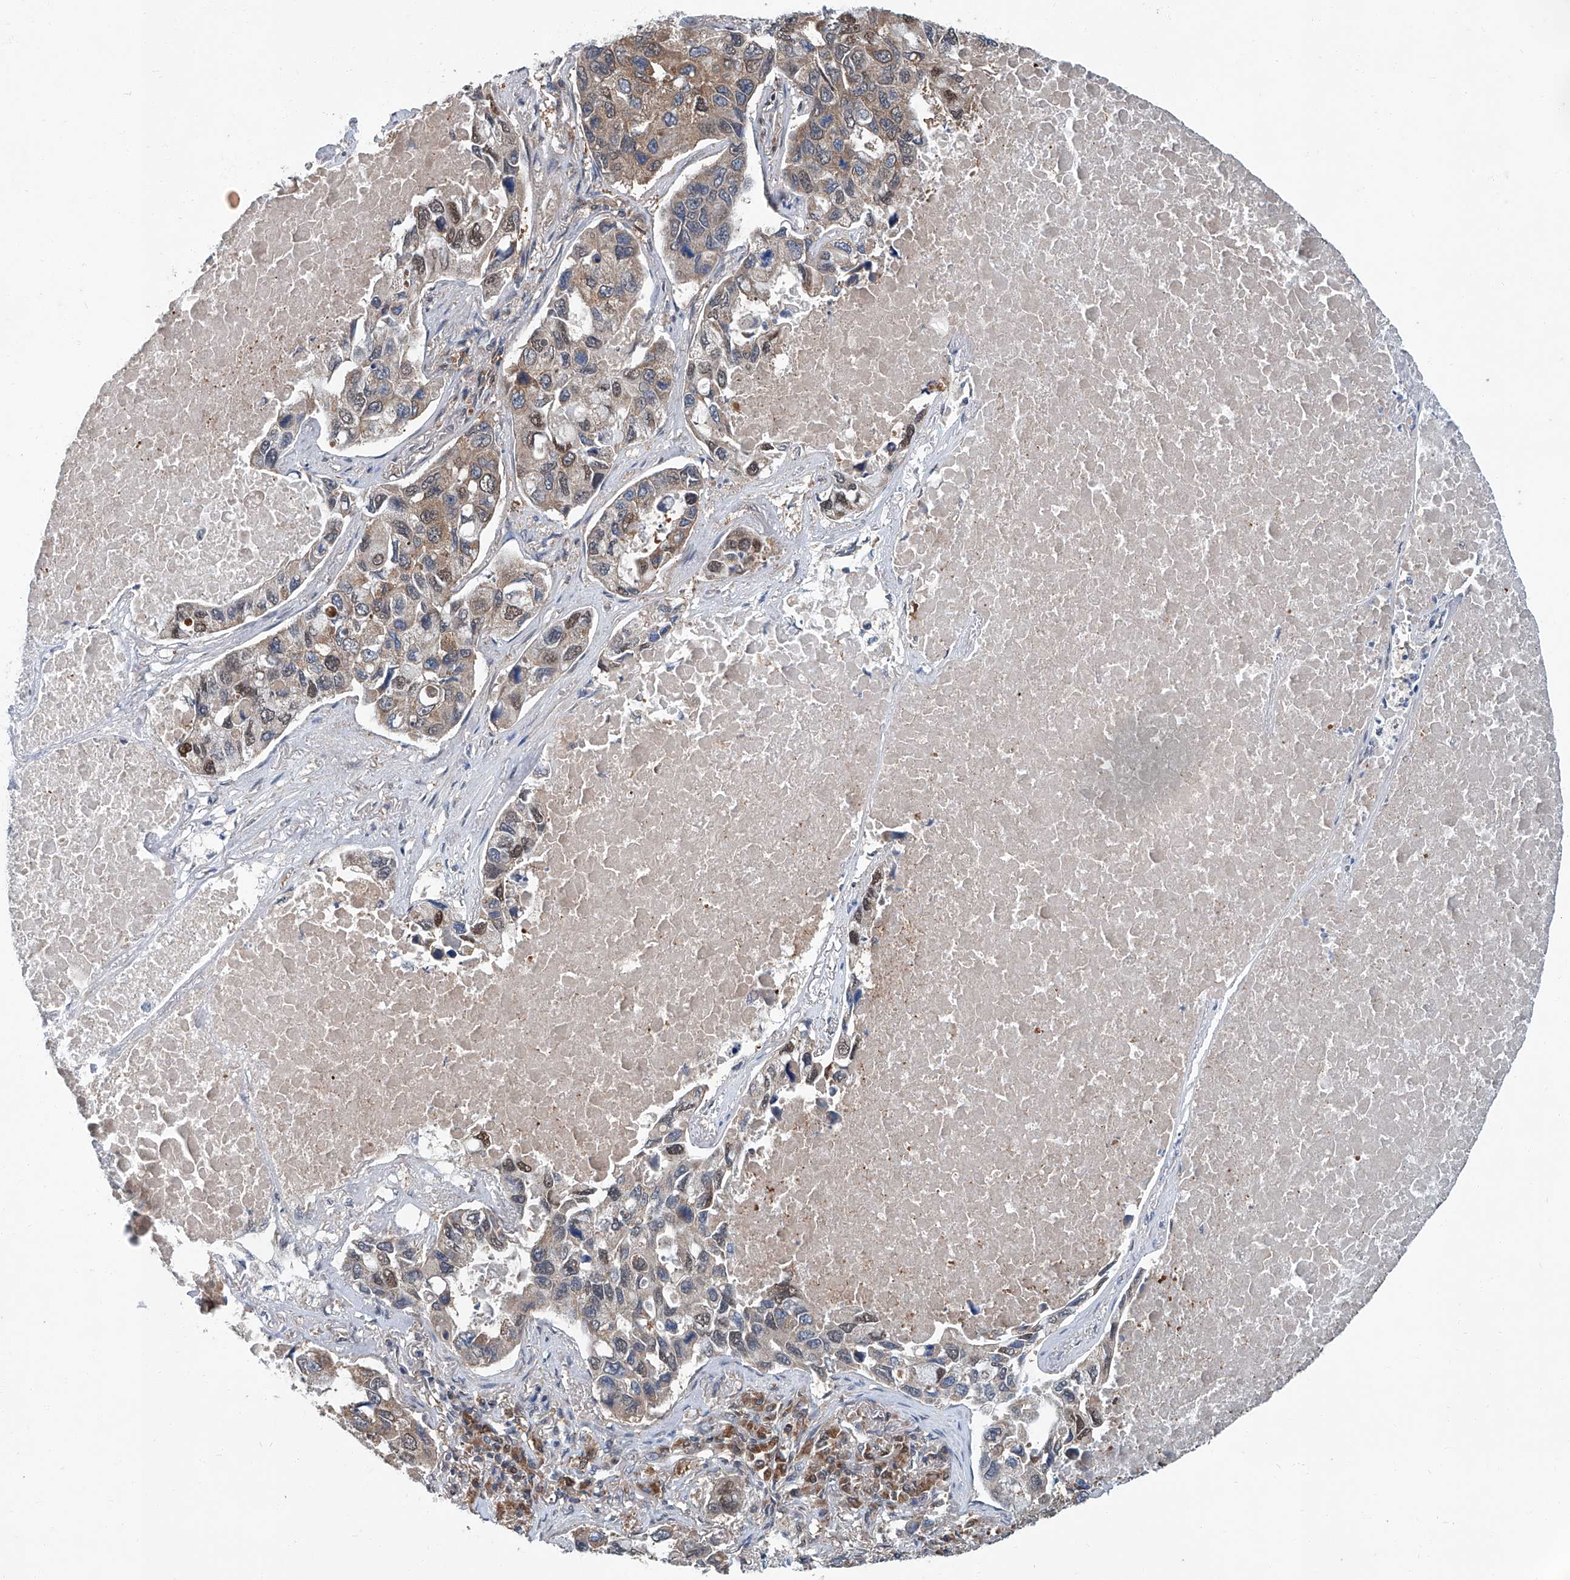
{"staining": {"intensity": "moderate", "quantity": "25%-75%", "location": "cytoplasmic/membranous"}, "tissue": "lung cancer", "cell_type": "Tumor cells", "image_type": "cancer", "snomed": [{"axis": "morphology", "description": "Adenocarcinoma, NOS"}, {"axis": "topography", "description": "Lung"}], "caption": "Lung adenocarcinoma stained with a protein marker demonstrates moderate staining in tumor cells.", "gene": "CLK1", "patient": {"sex": "male", "age": 64}}